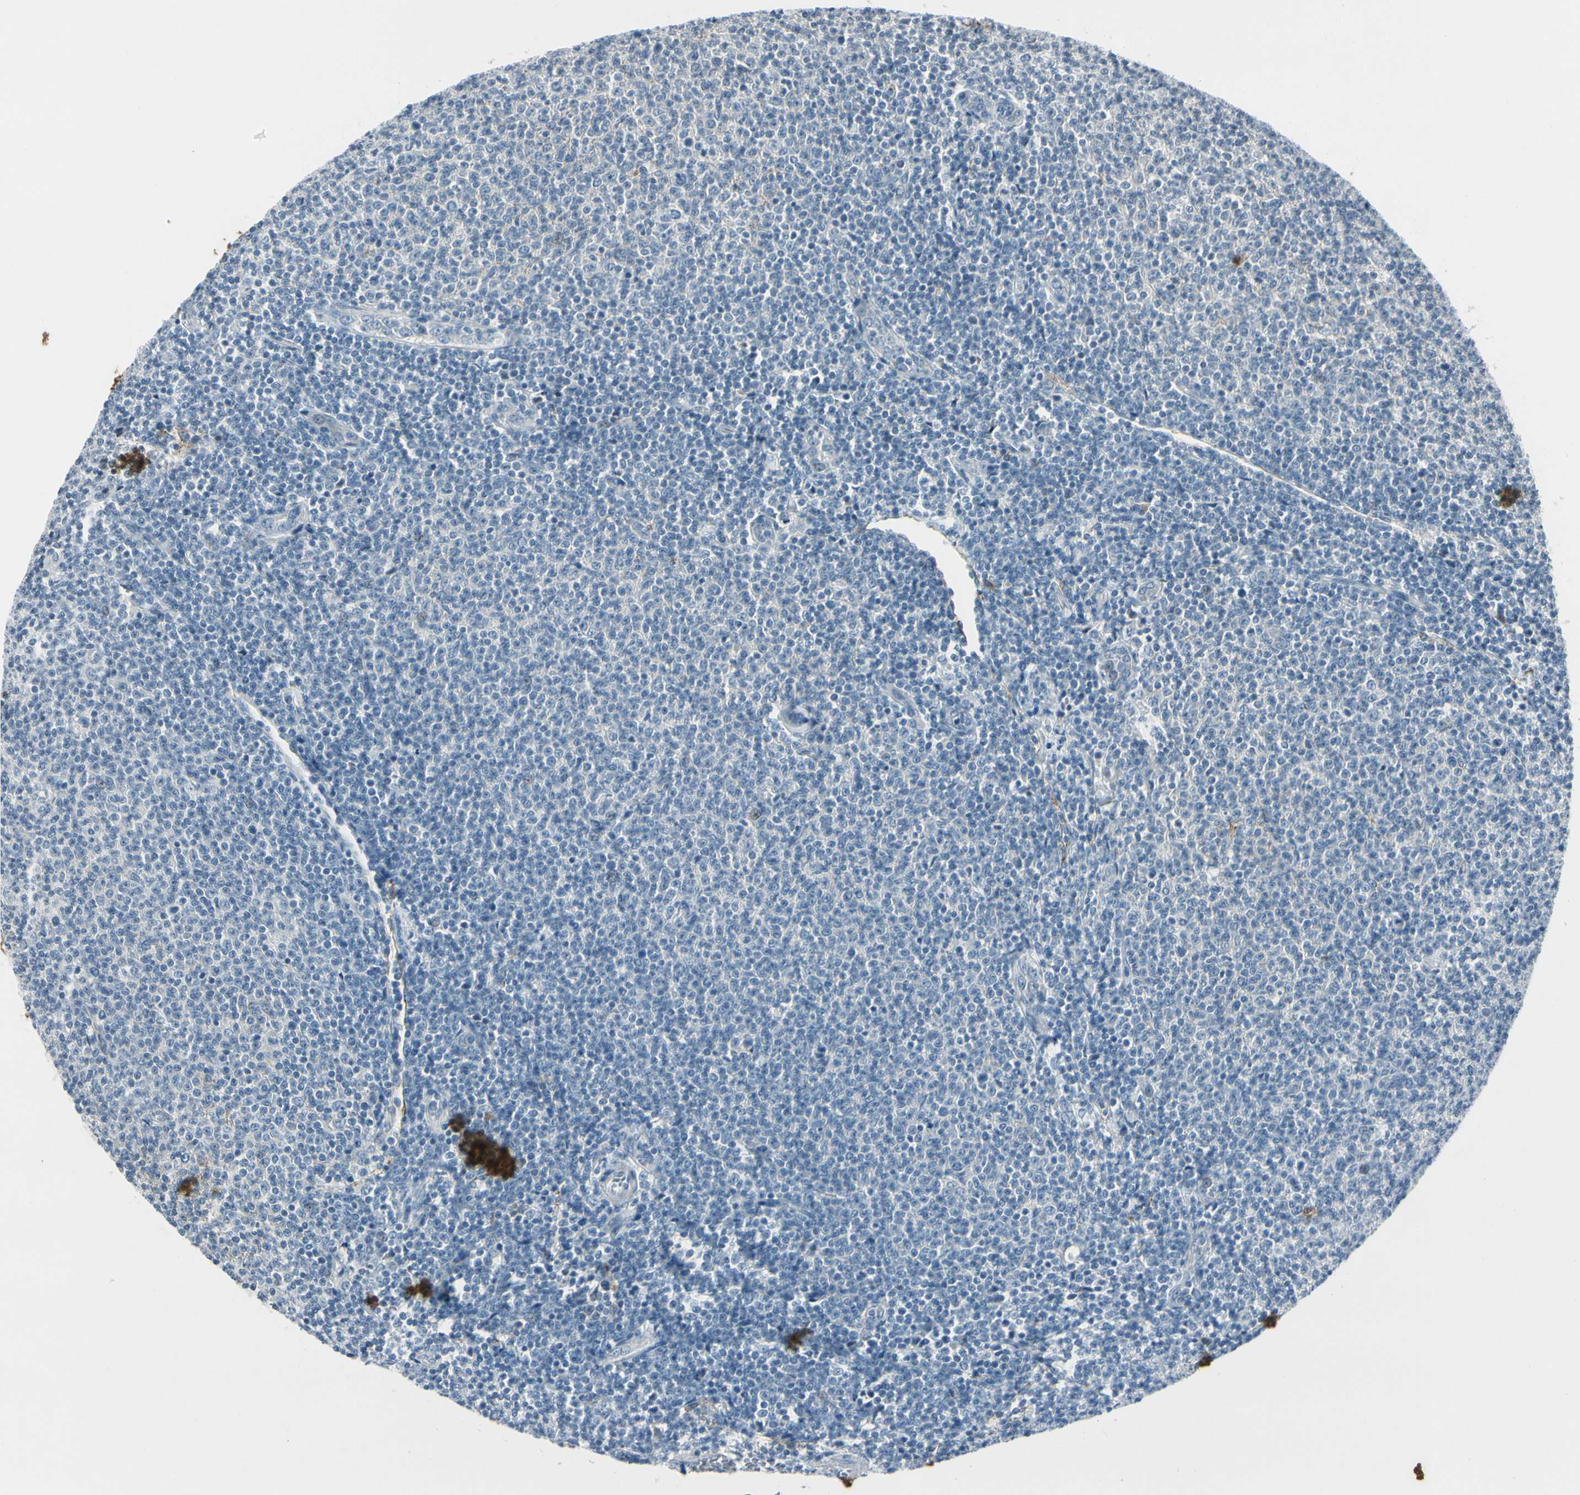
{"staining": {"intensity": "negative", "quantity": "none", "location": "none"}, "tissue": "lymphoma", "cell_type": "Tumor cells", "image_type": "cancer", "snomed": [{"axis": "morphology", "description": "Malignant lymphoma, non-Hodgkin's type, Low grade"}, {"axis": "topography", "description": "Lymph node"}], "caption": "Micrograph shows no protein positivity in tumor cells of malignant lymphoma, non-Hodgkin's type (low-grade) tissue.", "gene": "PDPN", "patient": {"sex": "male", "age": 66}}